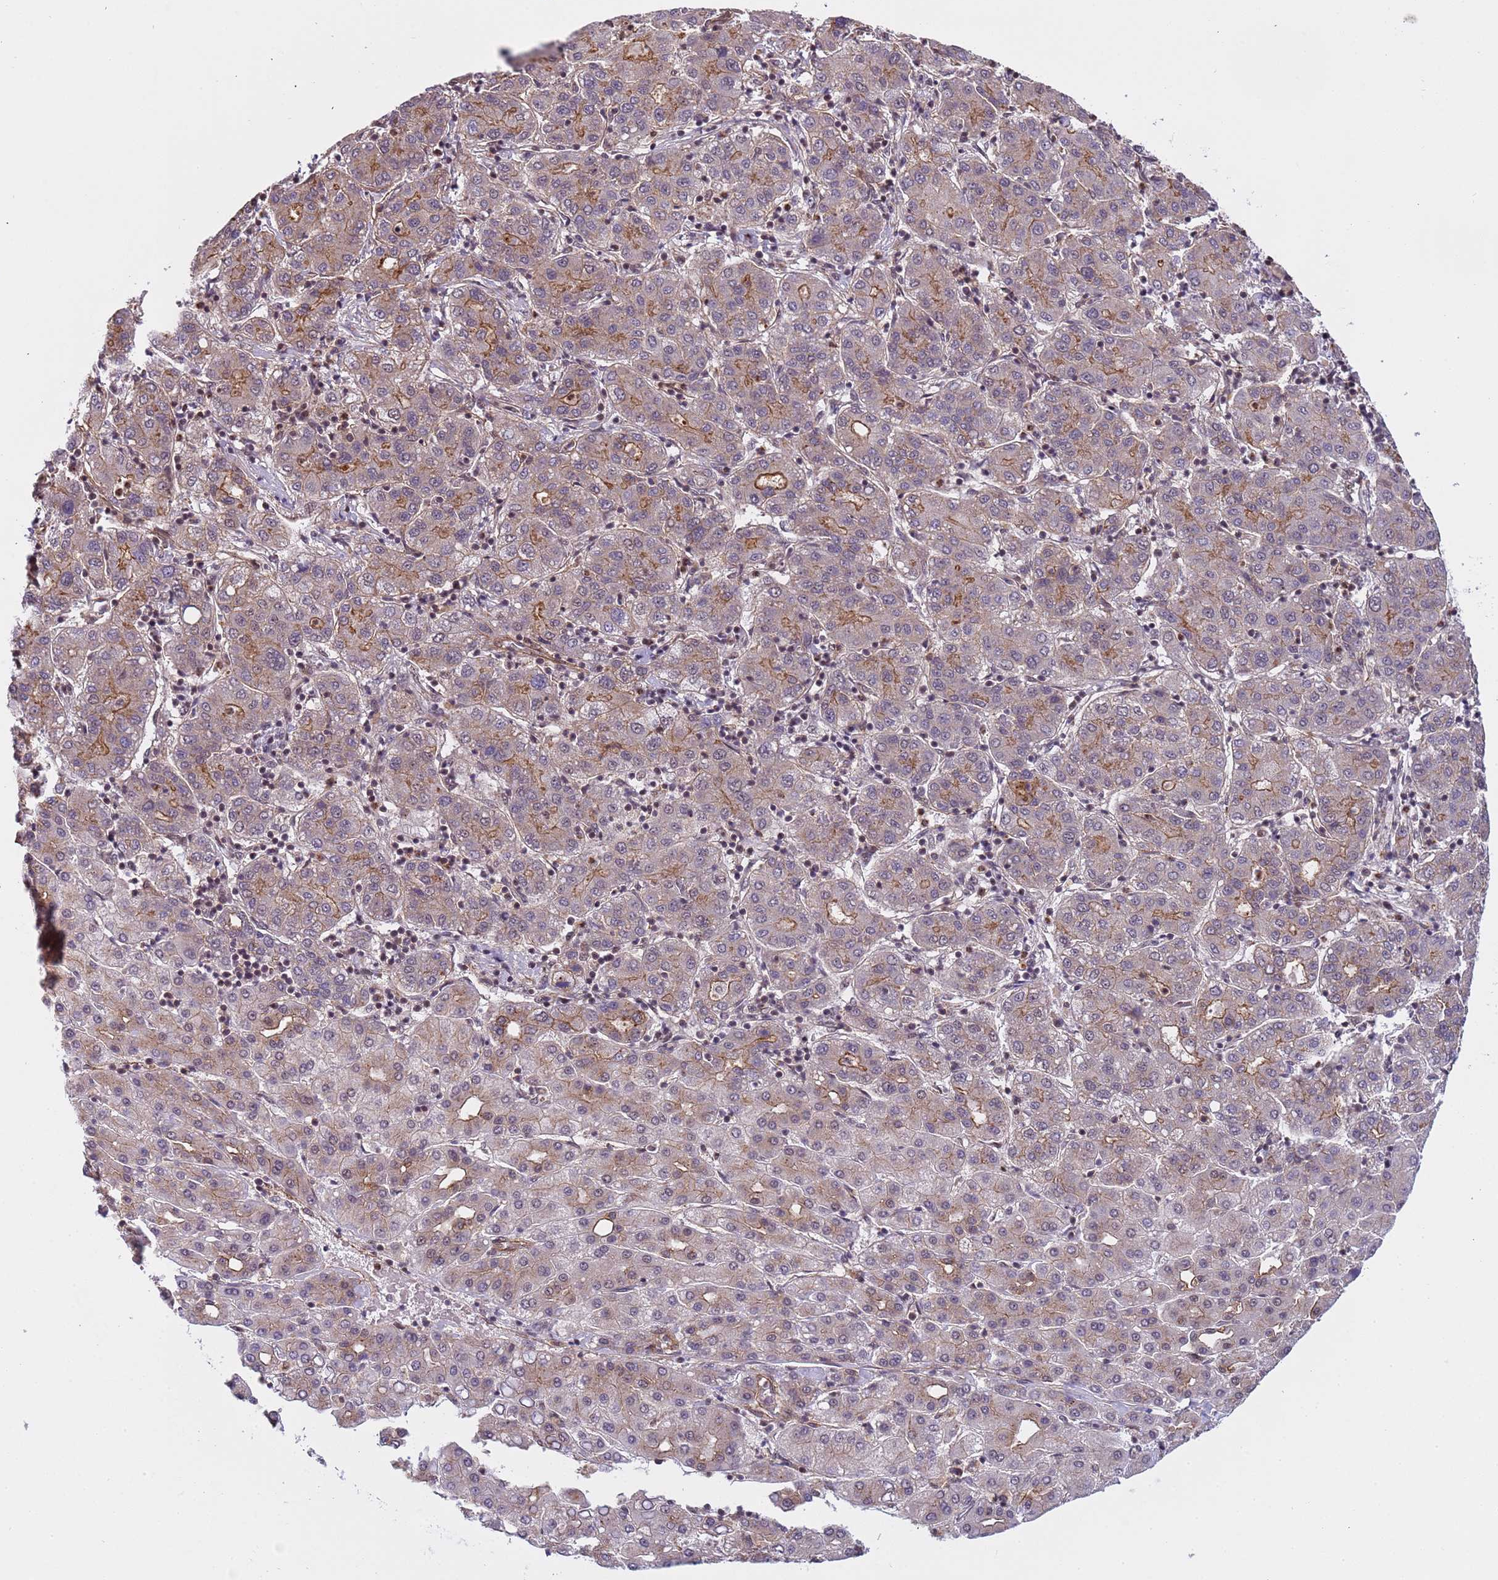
{"staining": {"intensity": "moderate", "quantity": "25%-75%", "location": "cytoplasmic/membranous"}, "tissue": "liver cancer", "cell_type": "Tumor cells", "image_type": "cancer", "snomed": [{"axis": "morphology", "description": "Carcinoma, Hepatocellular, NOS"}, {"axis": "topography", "description": "Liver"}], "caption": "Immunohistochemical staining of liver hepatocellular carcinoma displays medium levels of moderate cytoplasmic/membranous protein staining in approximately 25%-75% of tumor cells.", "gene": "EMC2", "patient": {"sex": "male", "age": 65}}